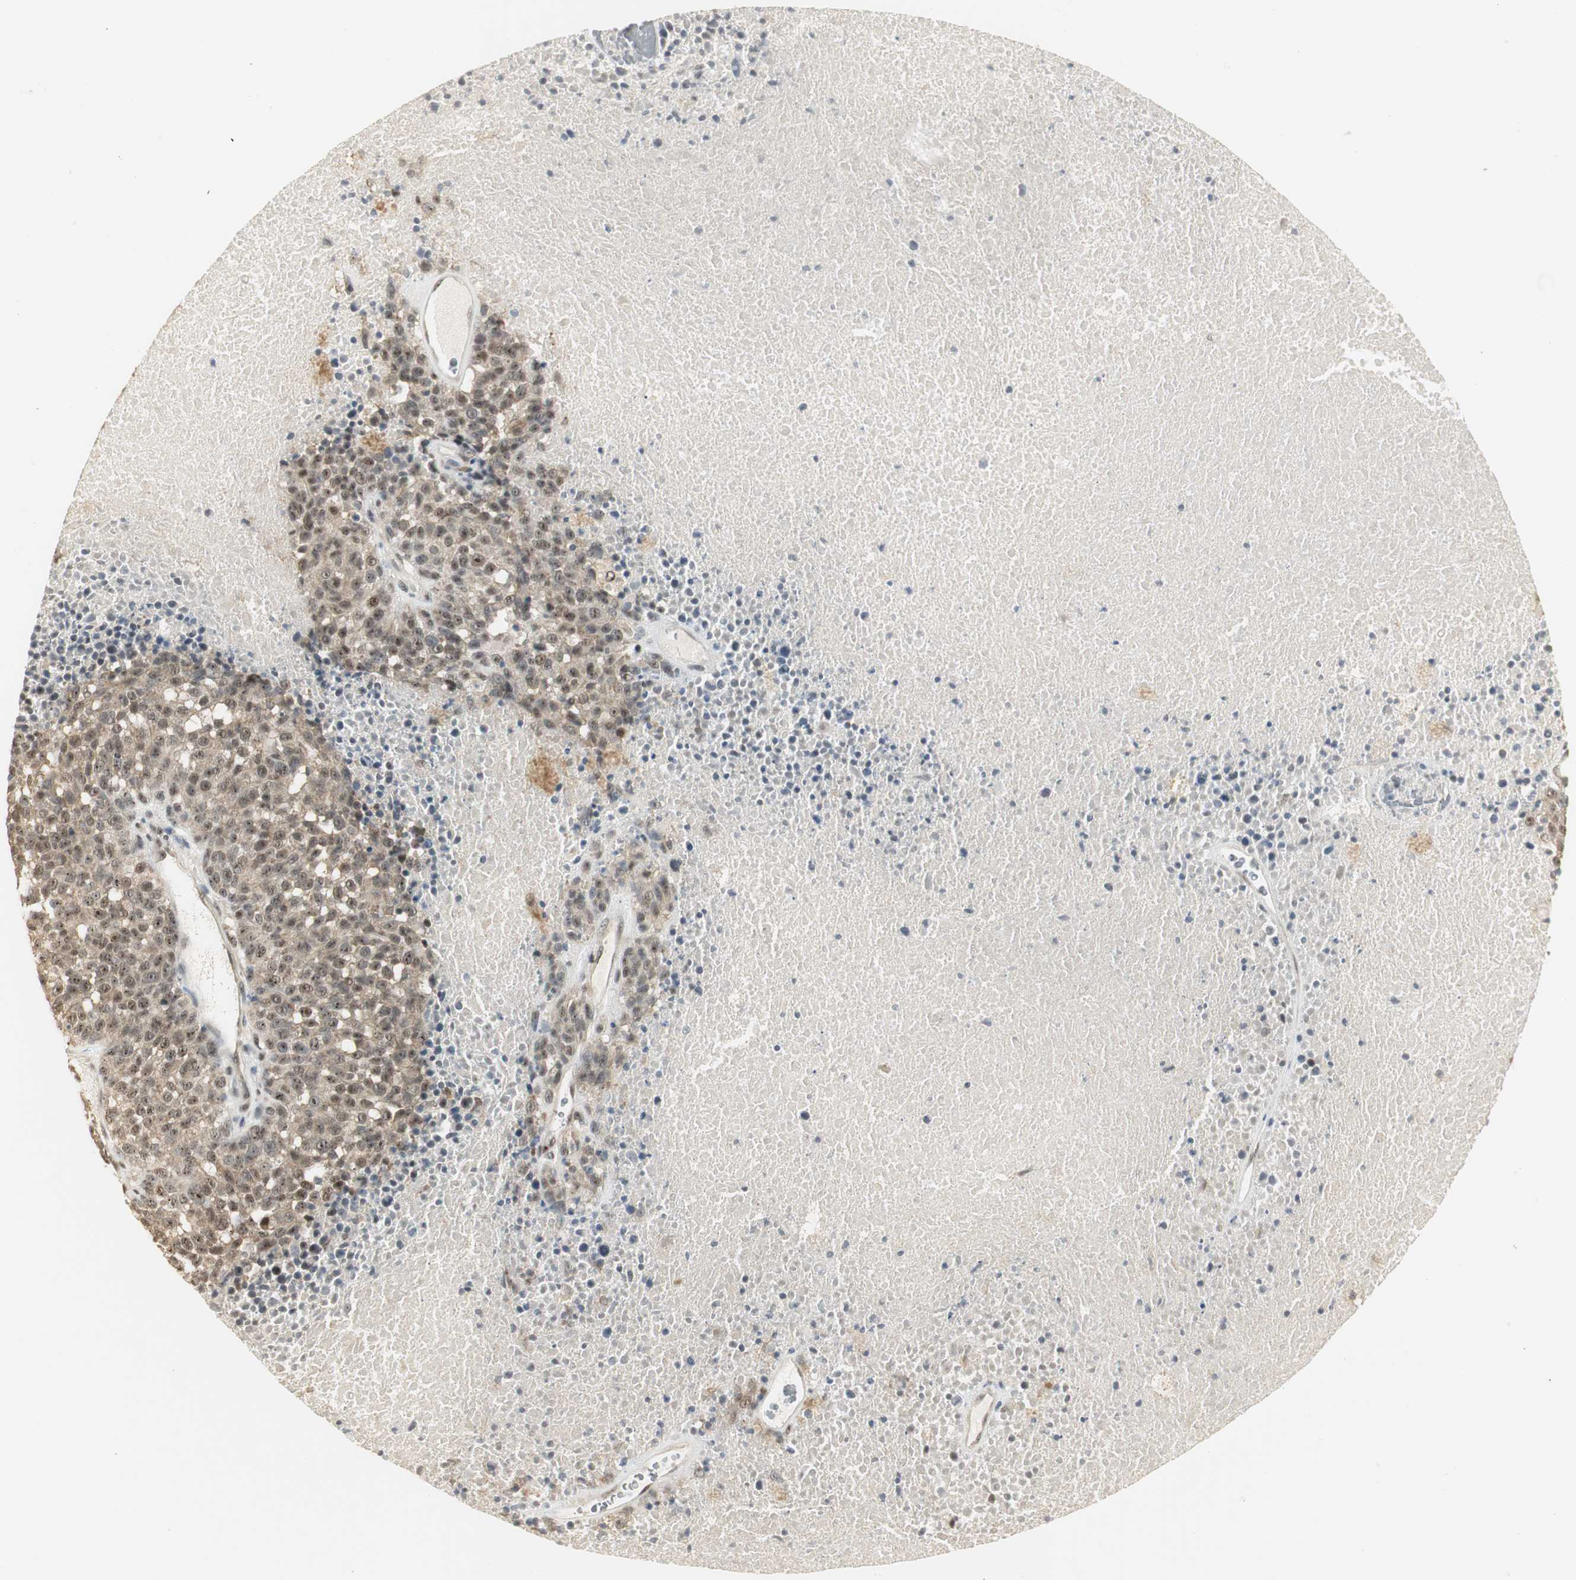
{"staining": {"intensity": "moderate", "quantity": "25%-75%", "location": "nuclear"}, "tissue": "melanoma", "cell_type": "Tumor cells", "image_type": "cancer", "snomed": [{"axis": "morphology", "description": "Malignant melanoma, Metastatic site"}, {"axis": "topography", "description": "Cerebral cortex"}], "caption": "Melanoma tissue reveals moderate nuclear expression in about 25%-75% of tumor cells, visualized by immunohistochemistry.", "gene": "ELOA", "patient": {"sex": "female", "age": 52}}